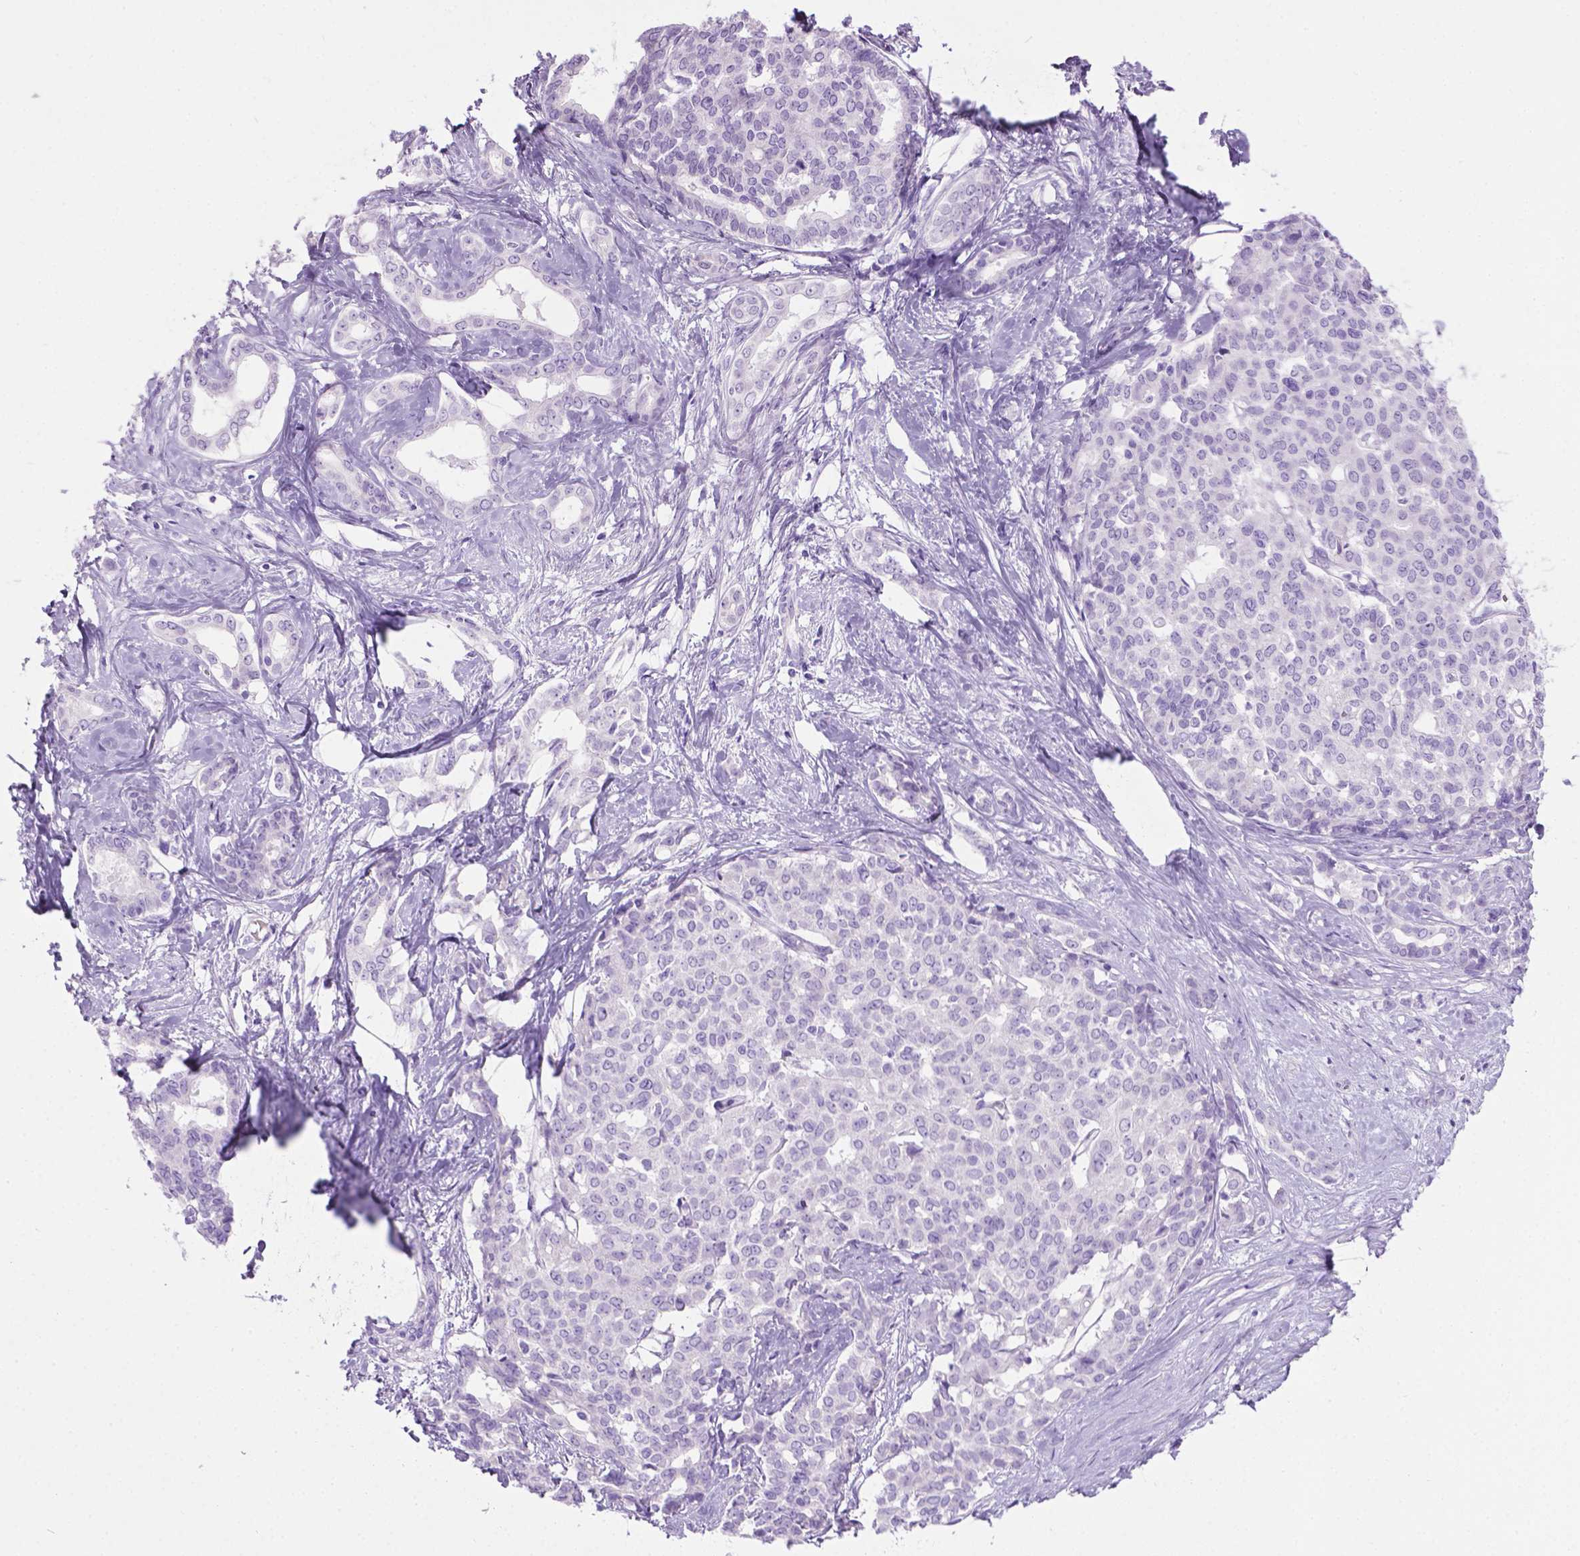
{"staining": {"intensity": "negative", "quantity": "none", "location": "none"}, "tissue": "liver cancer", "cell_type": "Tumor cells", "image_type": "cancer", "snomed": [{"axis": "morphology", "description": "Cholangiocarcinoma"}, {"axis": "topography", "description": "Liver"}], "caption": "Immunohistochemical staining of liver cholangiocarcinoma displays no significant positivity in tumor cells.", "gene": "LELP1", "patient": {"sex": "female", "age": 47}}